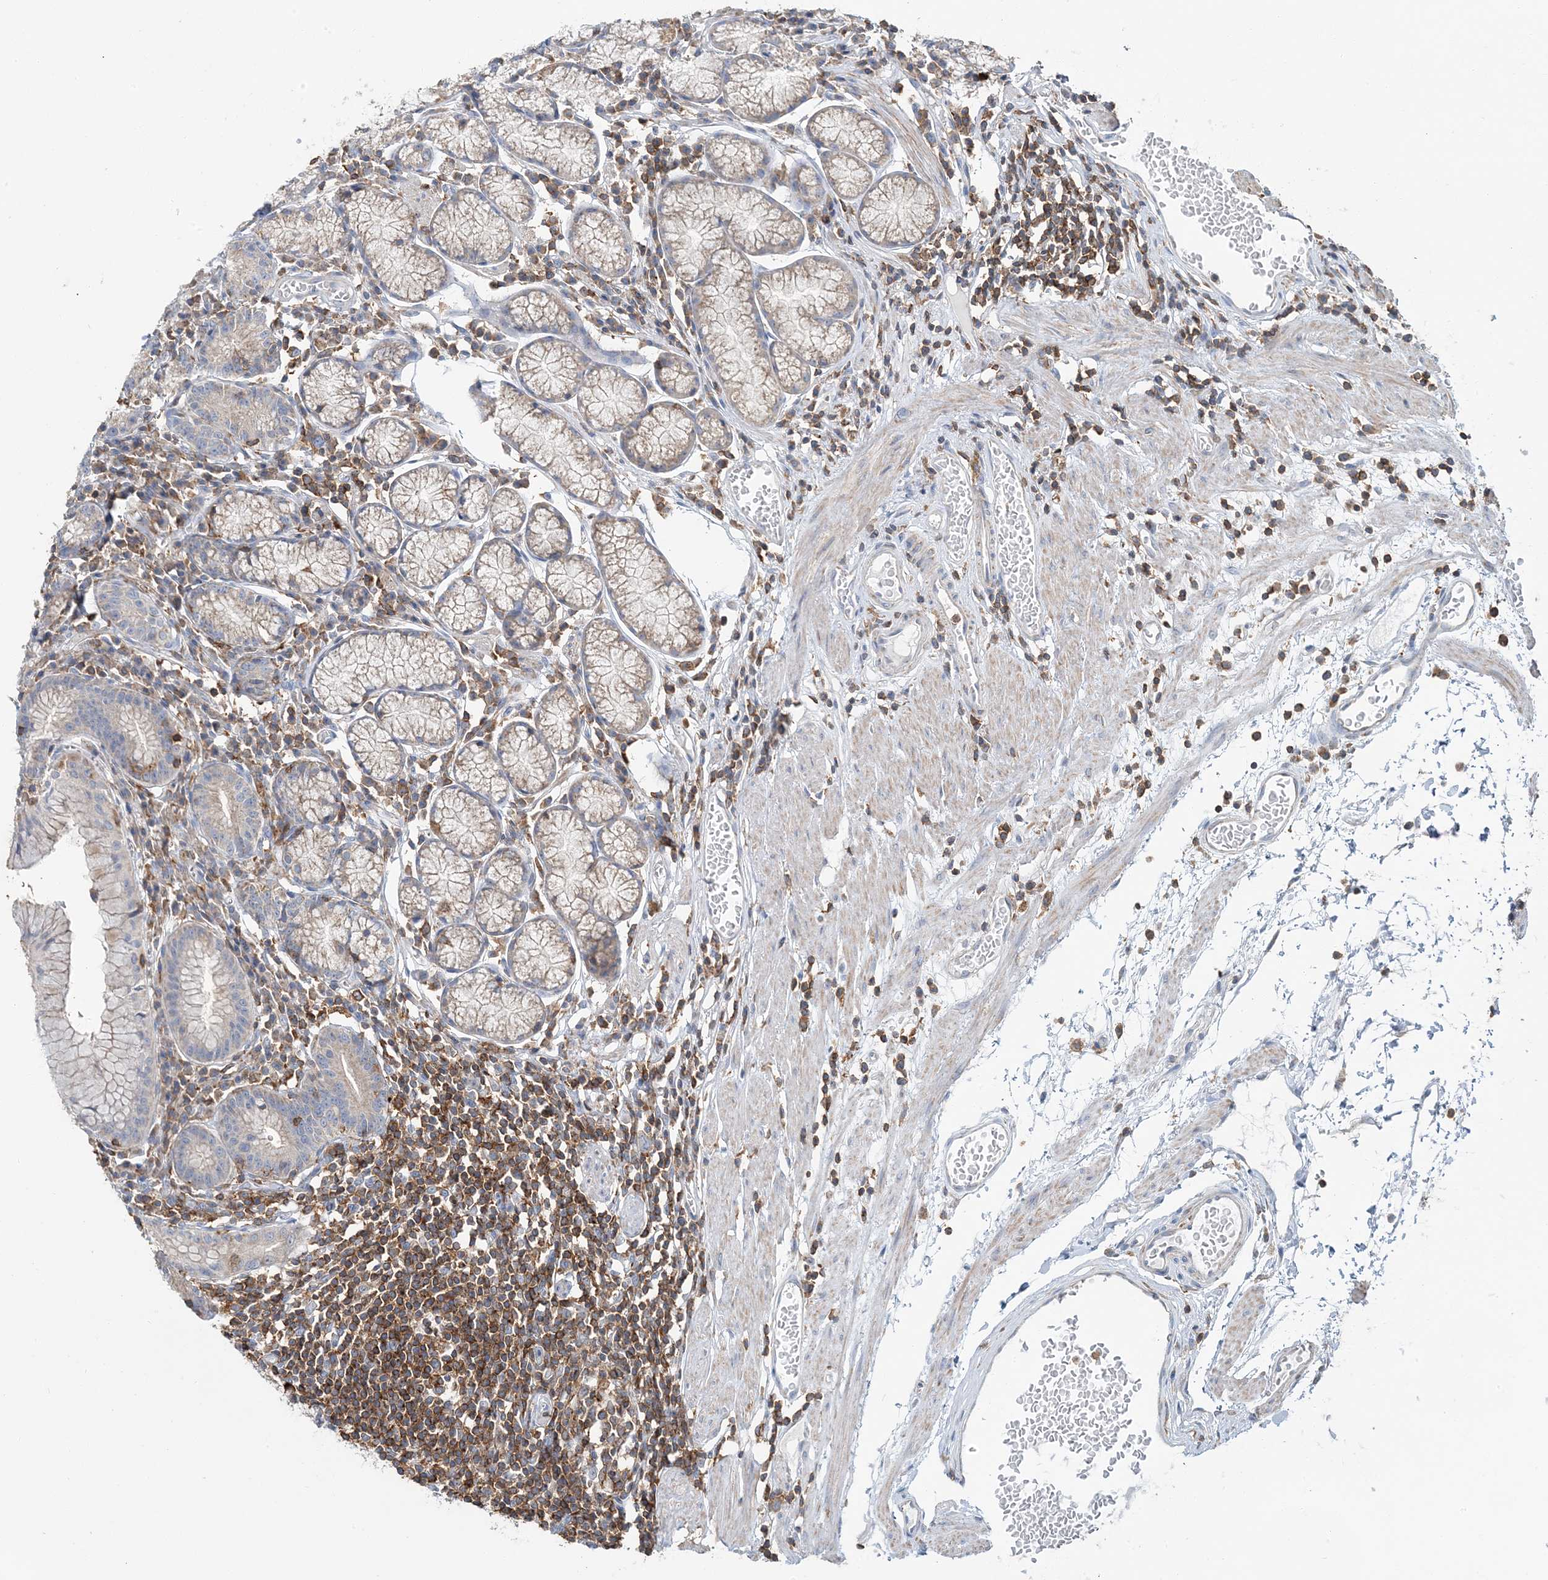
{"staining": {"intensity": "moderate", "quantity": "25%-75%", "location": "cytoplasmic/membranous"}, "tissue": "stomach", "cell_type": "Glandular cells", "image_type": "normal", "snomed": [{"axis": "morphology", "description": "Normal tissue, NOS"}, {"axis": "topography", "description": "Stomach"}], "caption": "Immunohistochemical staining of unremarkable human stomach reveals moderate cytoplasmic/membranous protein positivity in approximately 25%-75% of glandular cells.", "gene": "TMLHE", "patient": {"sex": "male", "age": 55}}